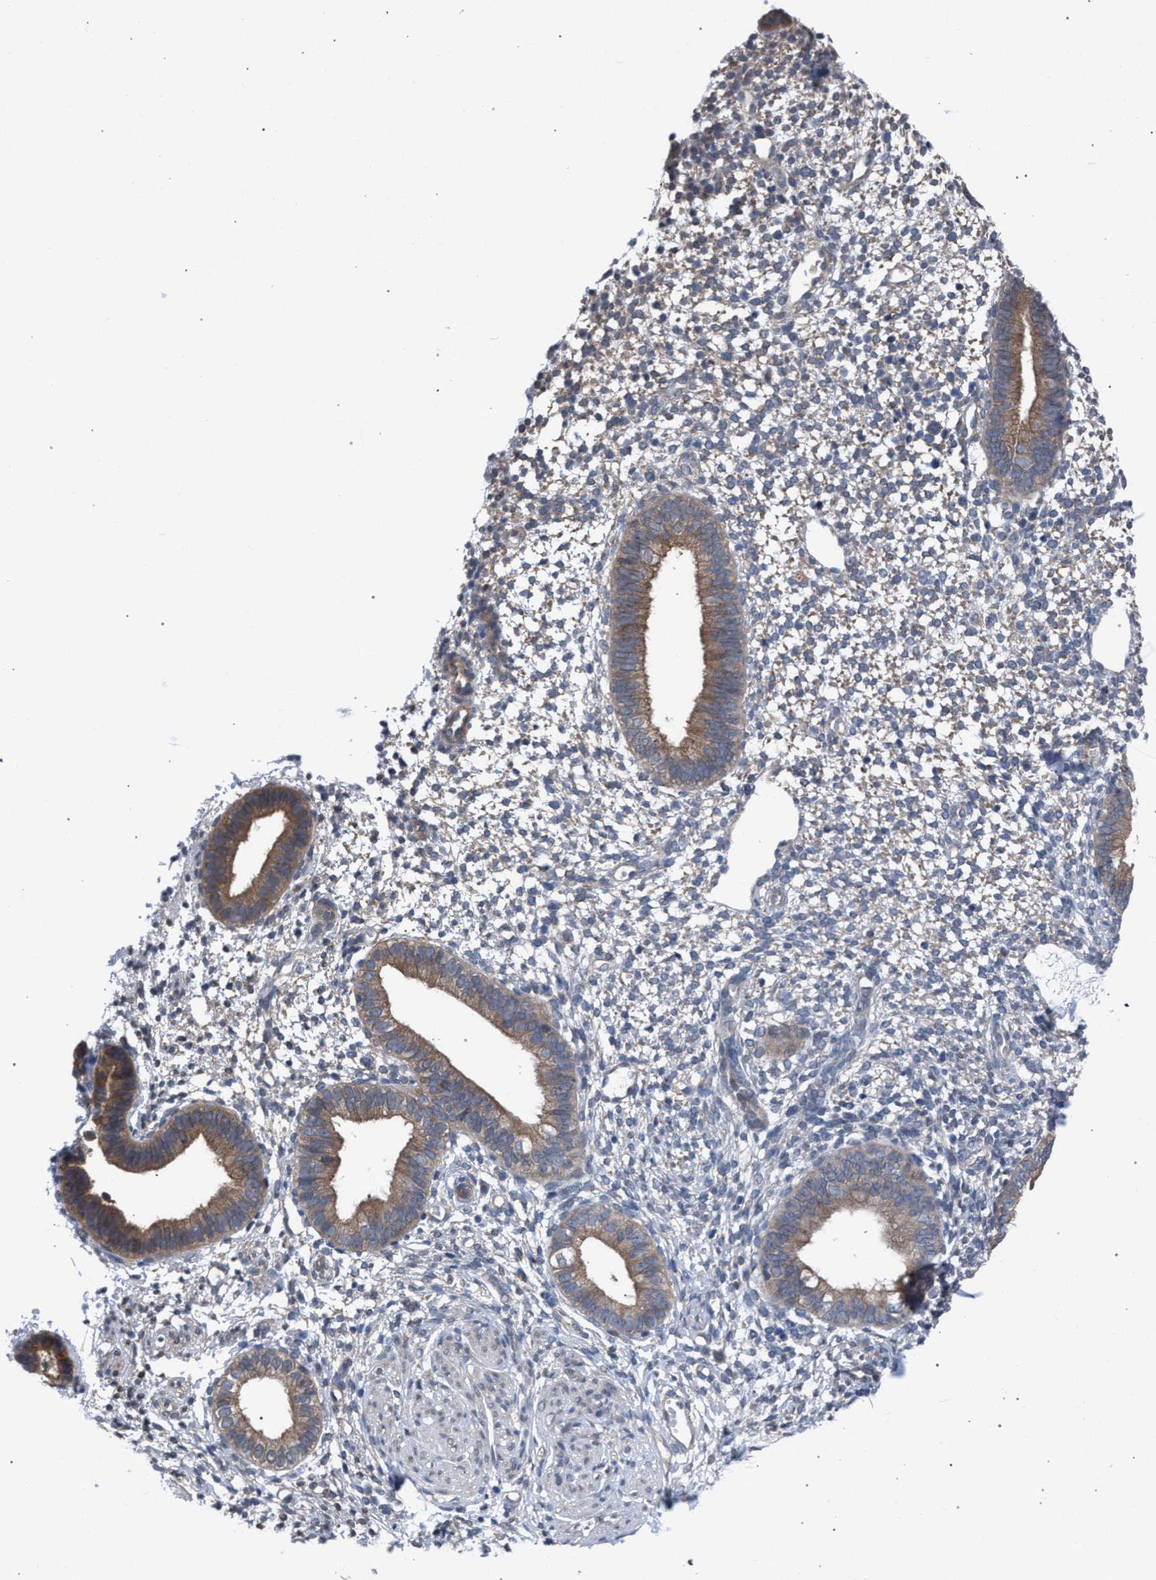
{"staining": {"intensity": "negative", "quantity": "none", "location": "none"}, "tissue": "endometrium", "cell_type": "Cells in endometrial stroma", "image_type": "normal", "snomed": [{"axis": "morphology", "description": "Normal tissue, NOS"}, {"axis": "topography", "description": "Endometrium"}], "caption": "Protein analysis of normal endometrium shows no significant positivity in cells in endometrial stroma.", "gene": "ARPC5L", "patient": {"sex": "female", "age": 46}}